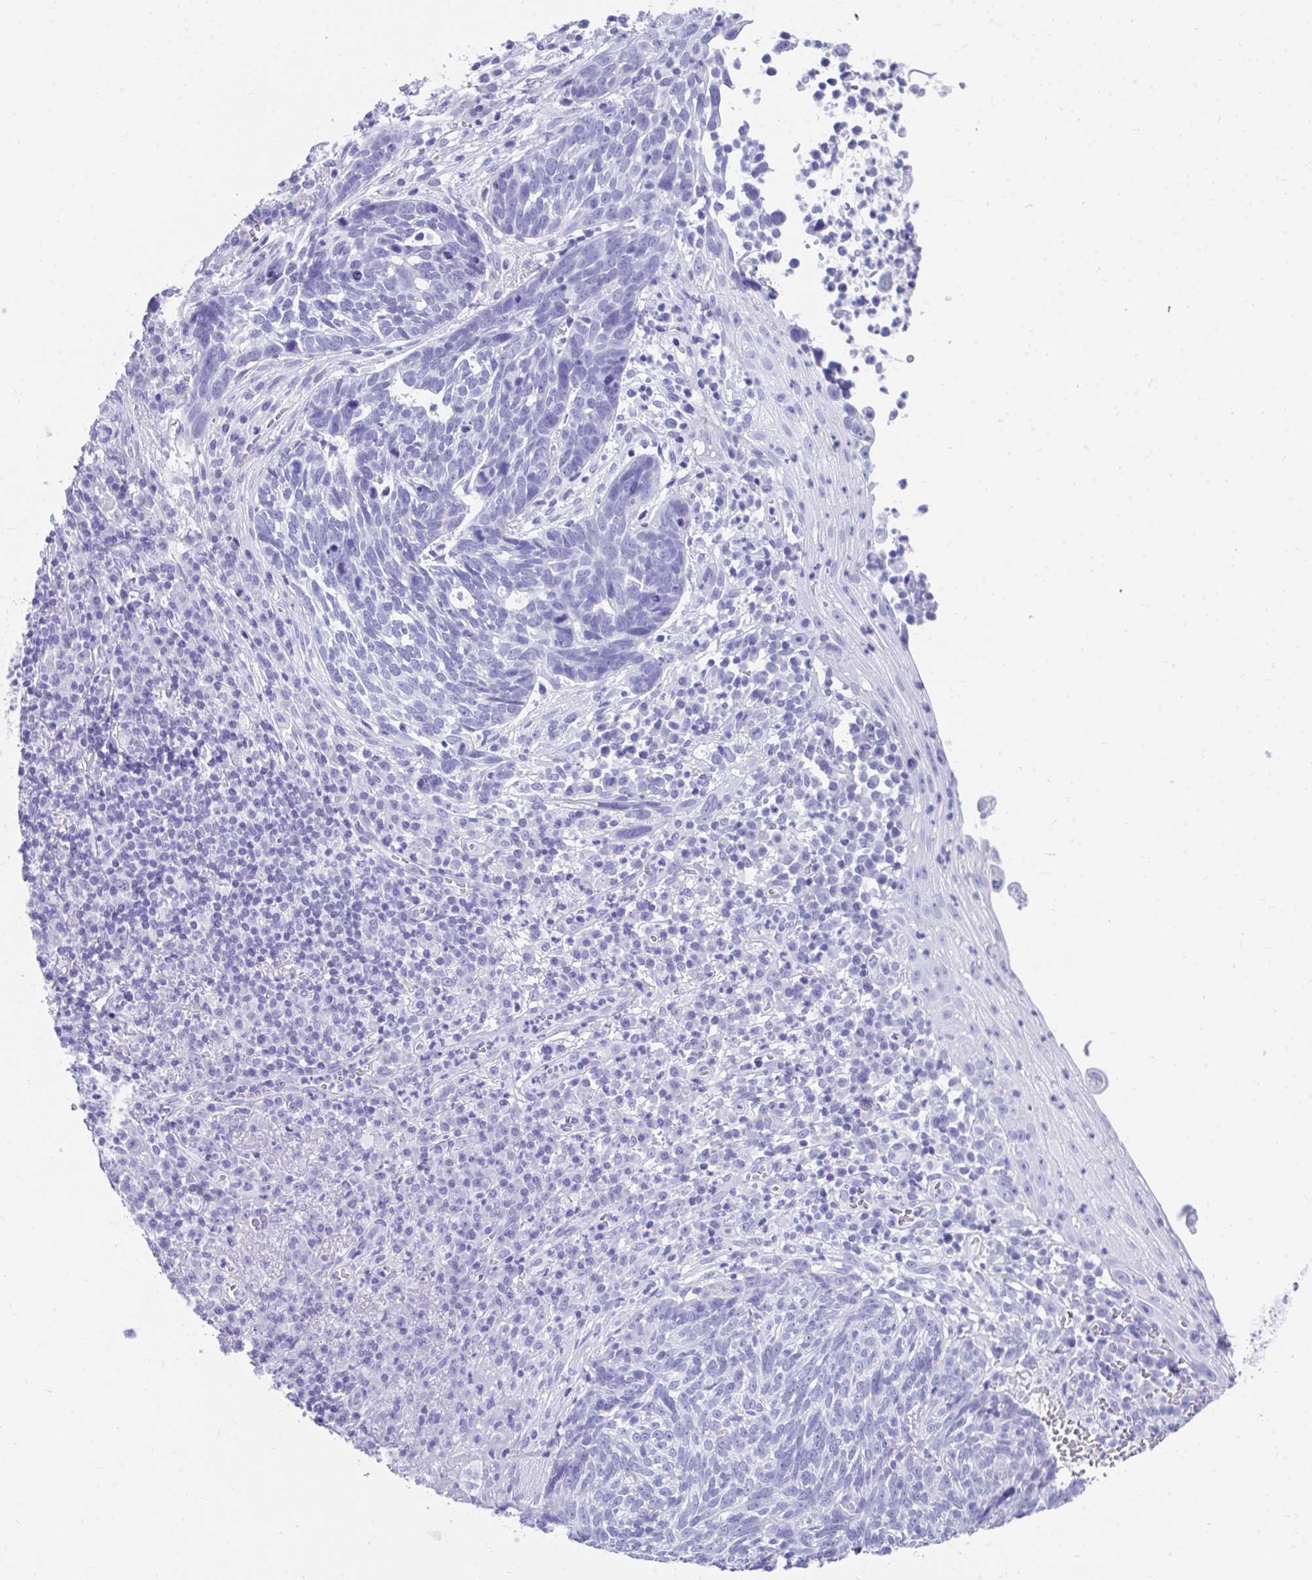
{"staining": {"intensity": "negative", "quantity": "none", "location": "none"}, "tissue": "skin cancer", "cell_type": "Tumor cells", "image_type": "cancer", "snomed": [{"axis": "morphology", "description": "Basal cell carcinoma"}, {"axis": "topography", "description": "Skin"}, {"axis": "topography", "description": "Skin of face"}], "caption": "Tumor cells show no significant protein positivity in basal cell carcinoma (skin).", "gene": "HGD", "patient": {"sex": "female", "age": 95}}